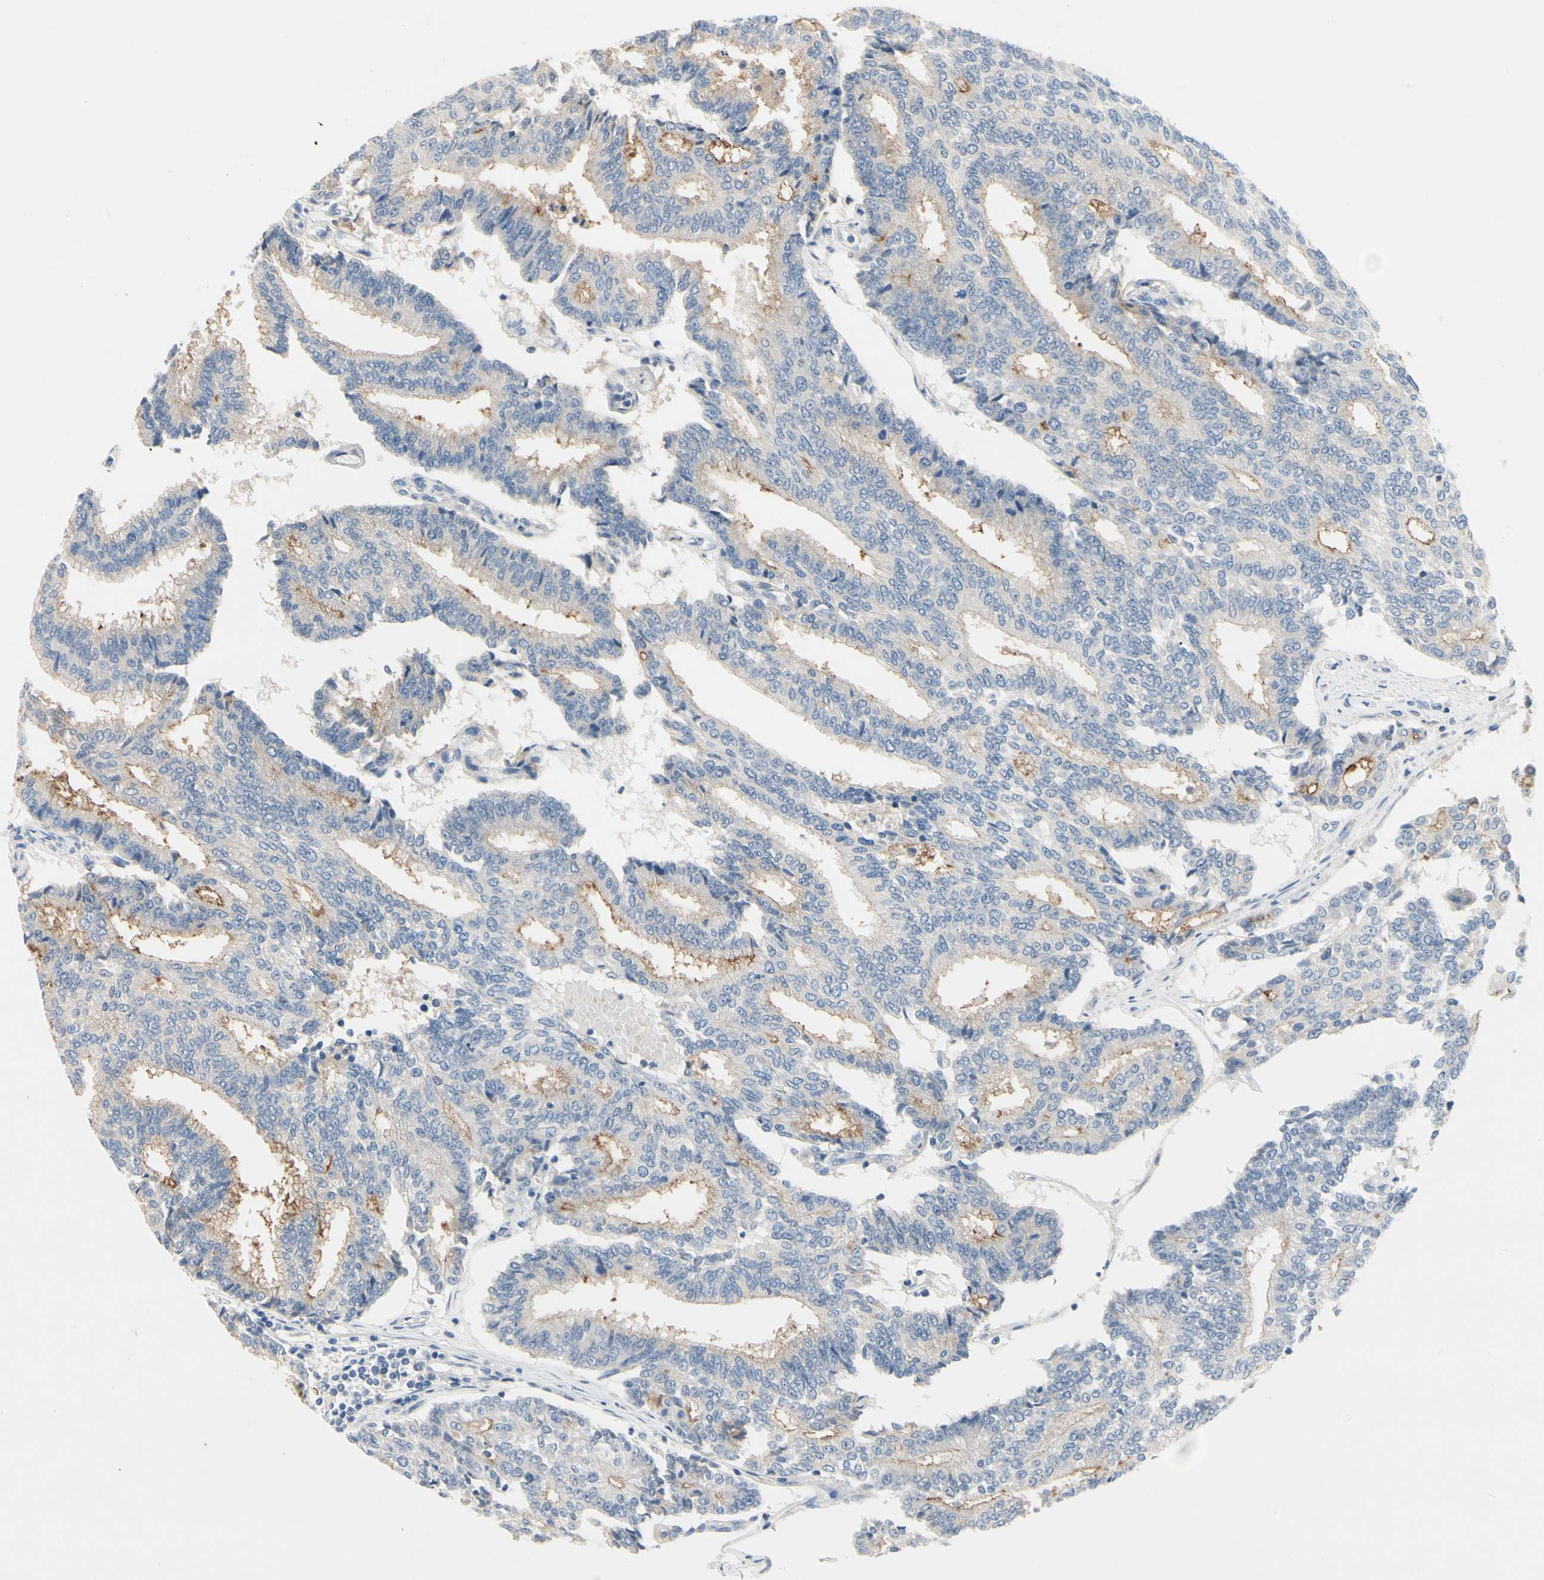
{"staining": {"intensity": "moderate", "quantity": "<25%", "location": "cytoplasmic/membranous"}, "tissue": "prostate cancer", "cell_type": "Tumor cells", "image_type": "cancer", "snomed": [{"axis": "morphology", "description": "Adenocarcinoma, High grade"}, {"axis": "topography", "description": "Prostate"}], "caption": "Adenocarcinoma (high-grade) (prostate) stained for a protein (brown) displays moderate cytoplasmic/membranous positive staining in approximately <25% of tumor cells.", "gene": "MARK1", "patient": {"sex": "male", "age": 55}}